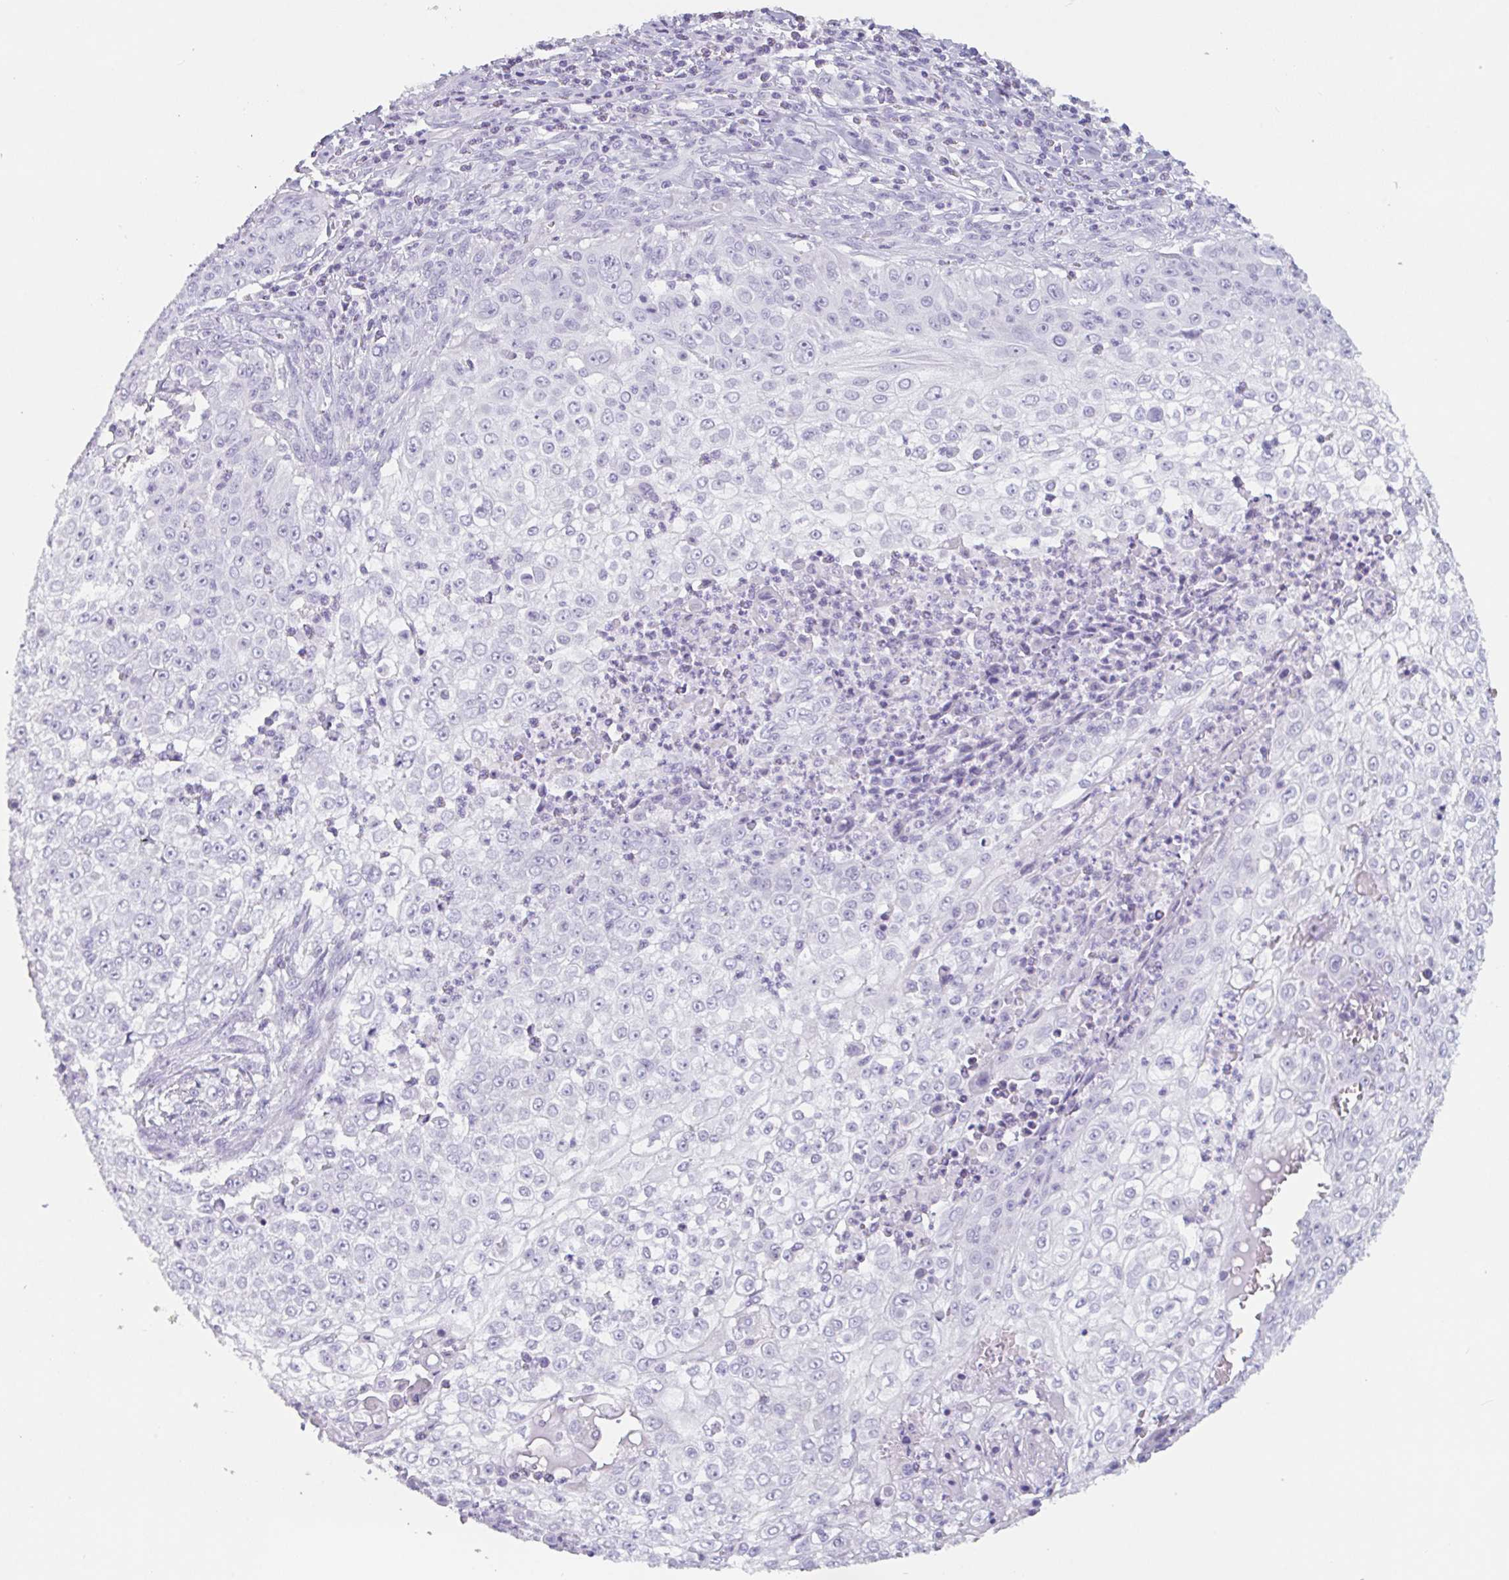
{"staining": {"intensity": "negative", "quantity": "none", "location": "none"}, "tissue": "skin cancer", "cell_type": "Tumor cells", "image_type": "cancer", "snomed": [{"axis": "morphology", "description": "Squamous cell carcinoma, NOS"}, {"axis": "topography", "description": "Skin"}], "caption": "Photomicrograph shows no significant protein positivity in tumor cells of squamous cell carcinoma (skin).", "gene": "EMC4", "patient": {"sex": "male", "age": 24}}